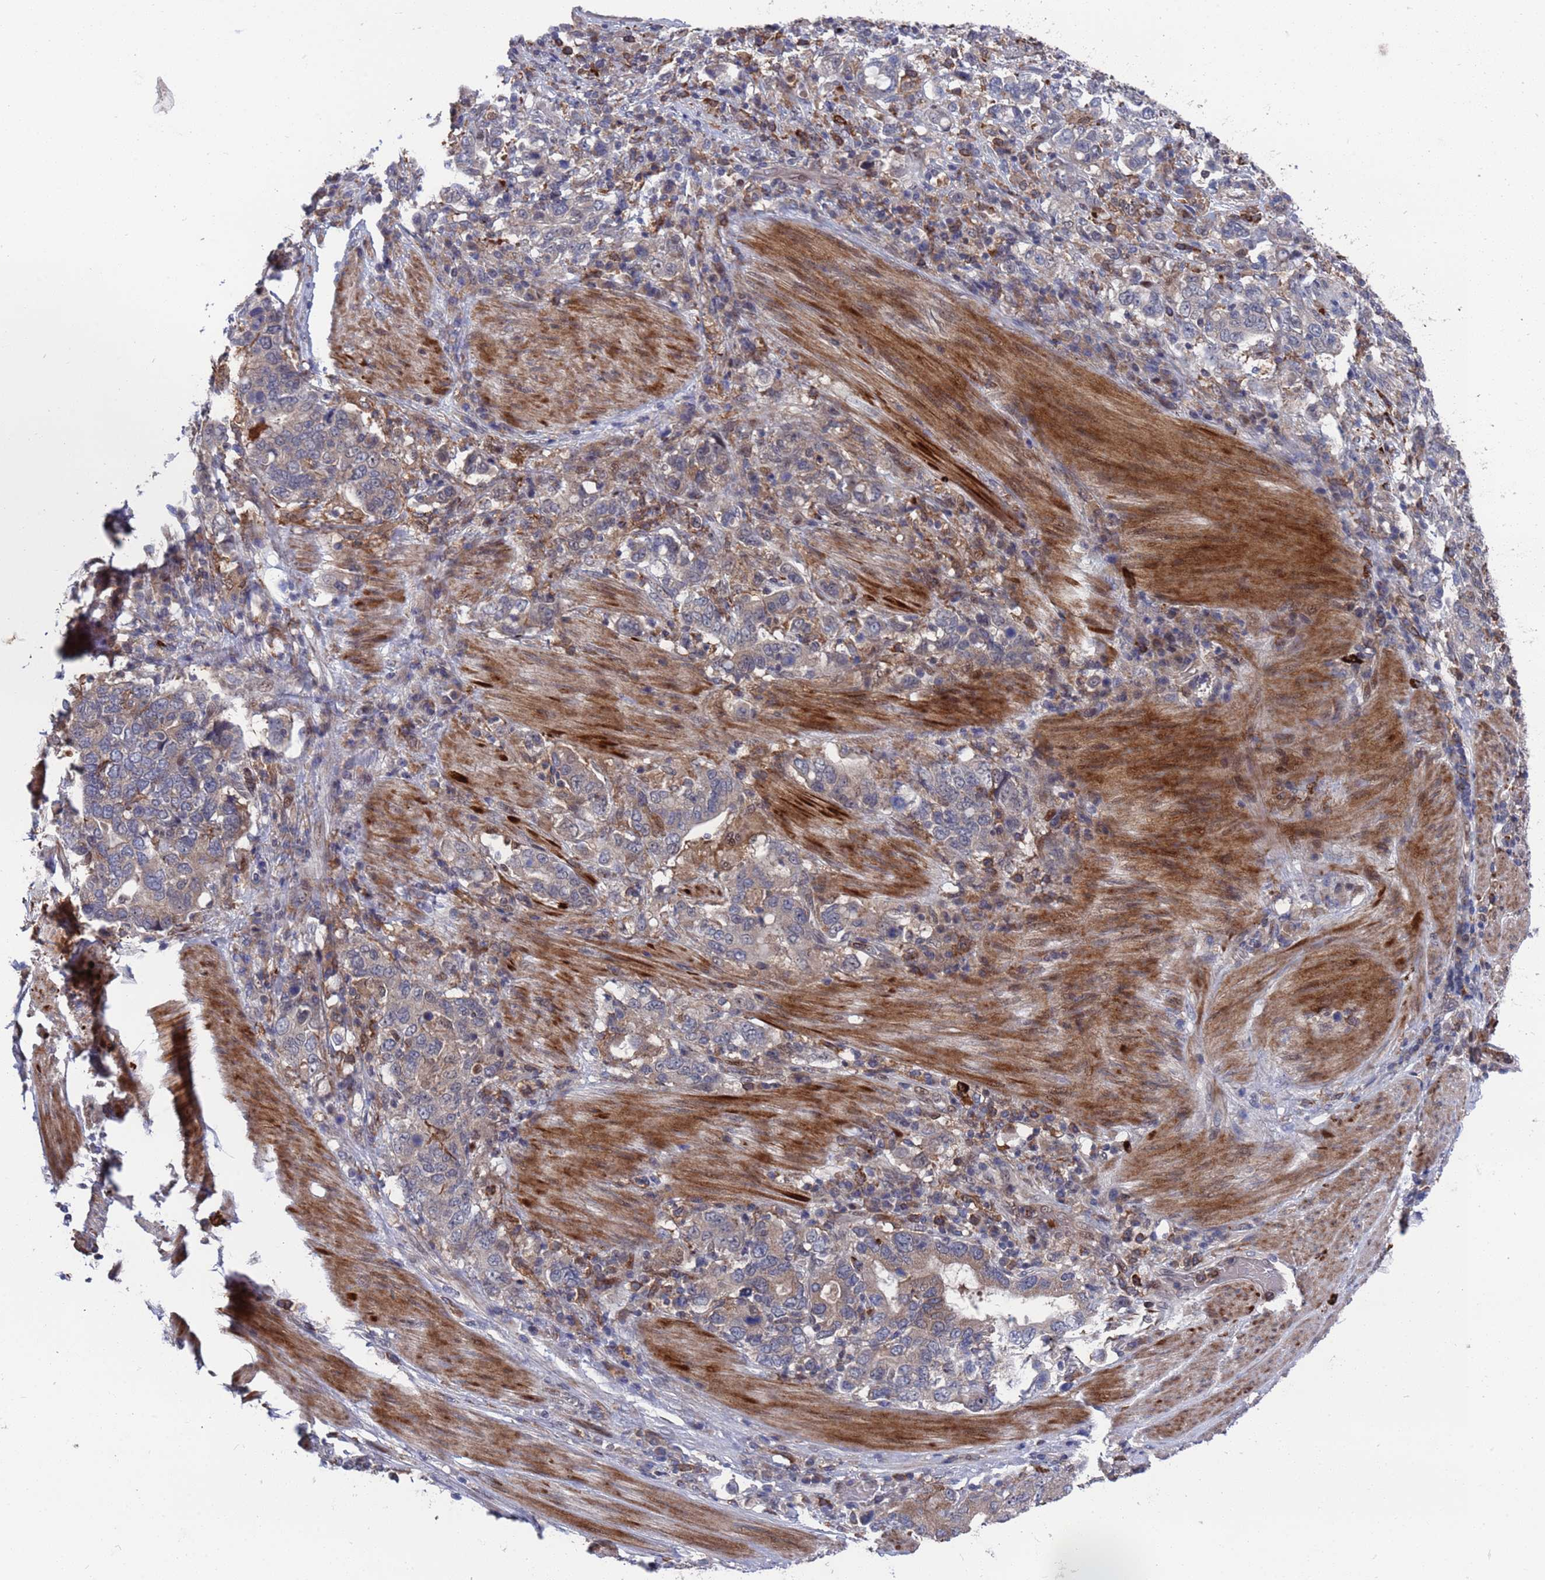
{"staining": {"intensity": "negative", "quantity": "none", "location": "none"}, "tissue": "stomach cancer", "cell_type": "Tumor cells", "image_type": "cancer", "snomed": [{"axis": "morphology", "description": "Adenocarcinoma, NOS"}, {"axis": "topography", "description": "Stomach, upper"}, {"axis": "topography", "description": "Stomach"}], "caption": "There is no significant staining in tumor cells of stomach cancer.", "gene": "TMBIM6", "patient": {"sex": "male", "age": 62}}